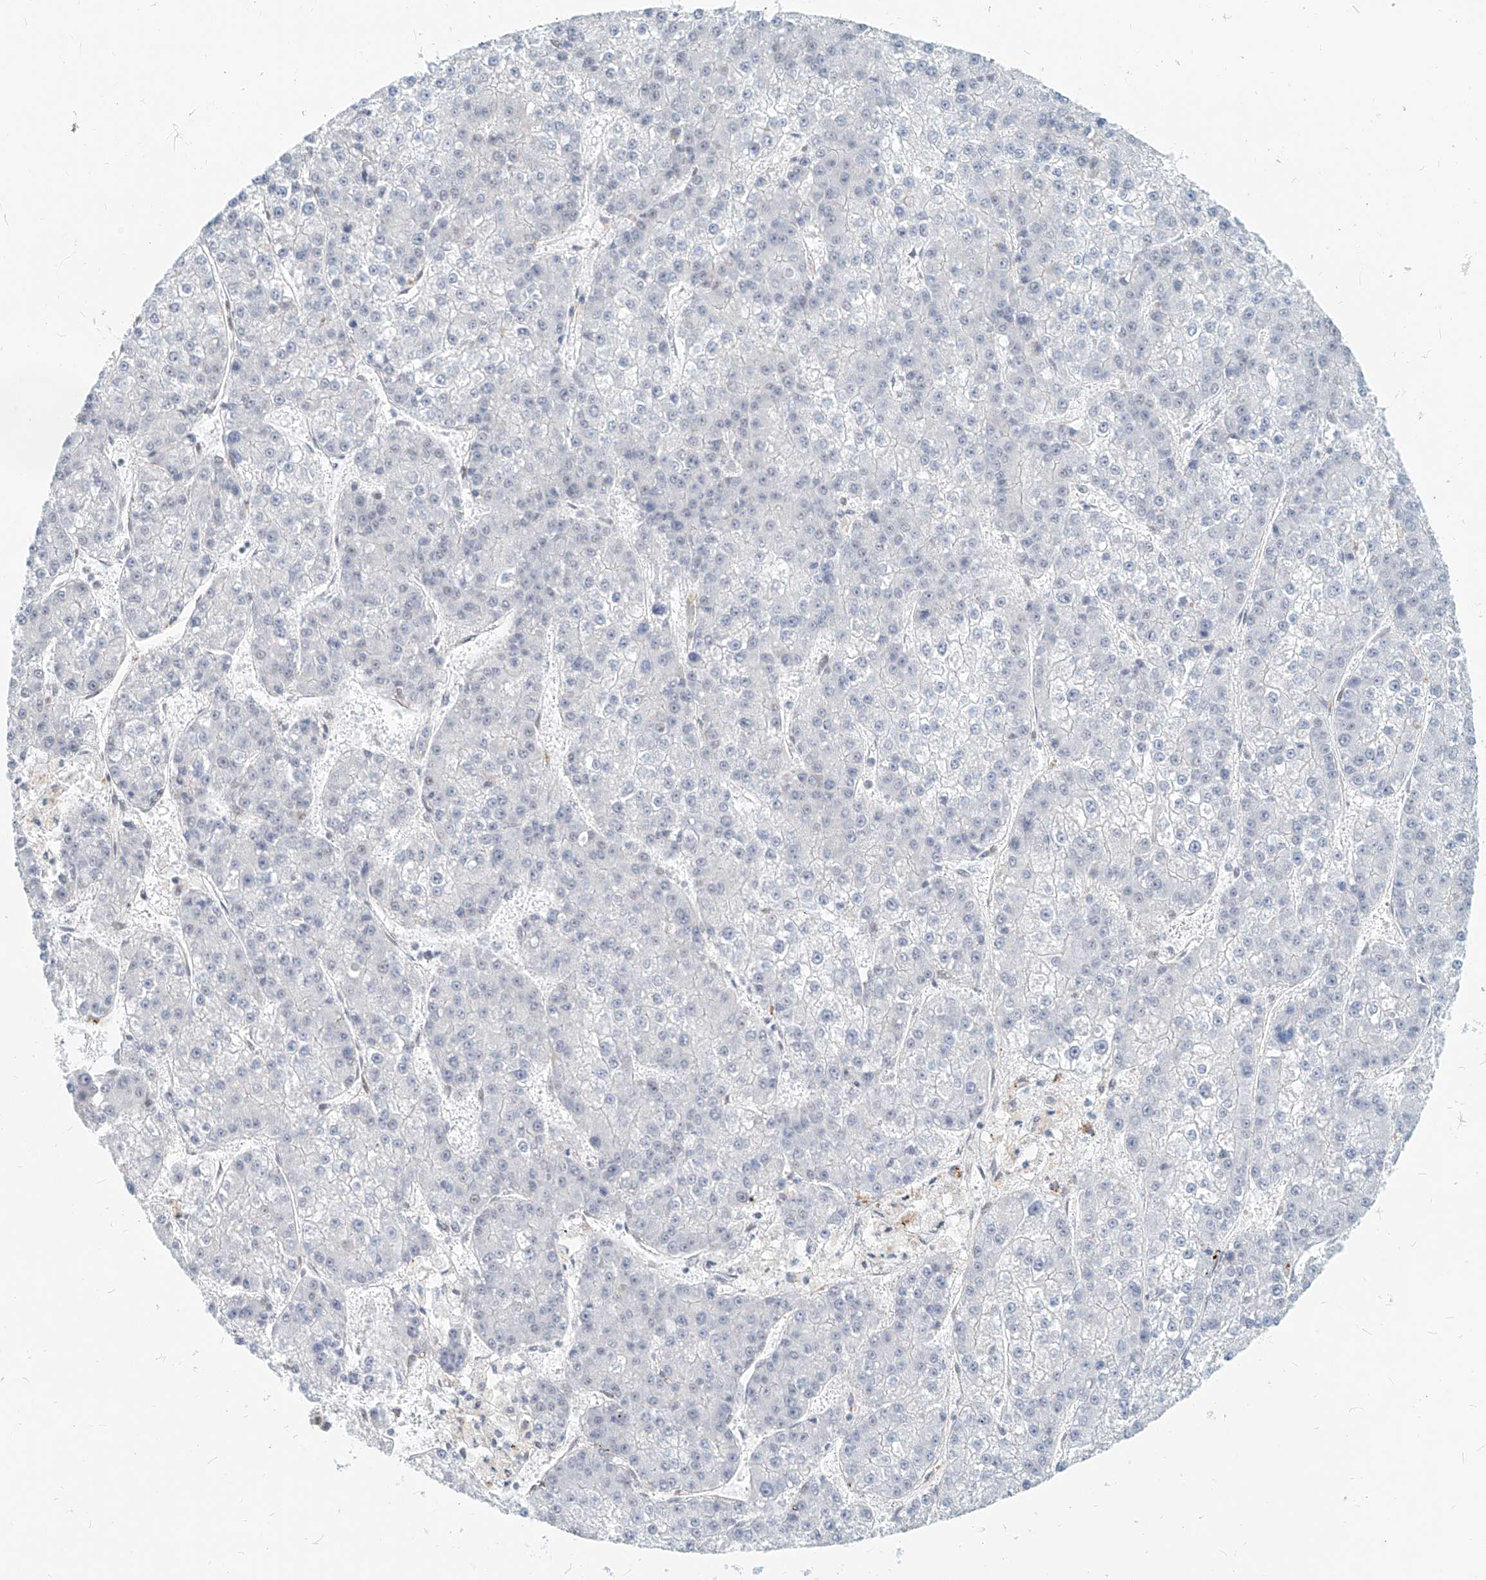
{"staining": {"intensity": "negative", "quantity": "none", "location": "none"}, "tissue": "liver cancer", "cell_type": "Tumor cells", "image_type": "cancer", "snomed": [{"axis": "morphology", "description": "Carcinoma, Hepatocellular, NOS"}, {"axis": "topography", "description": "Liver"}], "caption": "Hepatocellular carcinoma (liver) was stained to show a protein in brown. There is no significant expression in tumor cells.", "gene": "SASH1", "patient": {"sex": "female", "age": 73}}